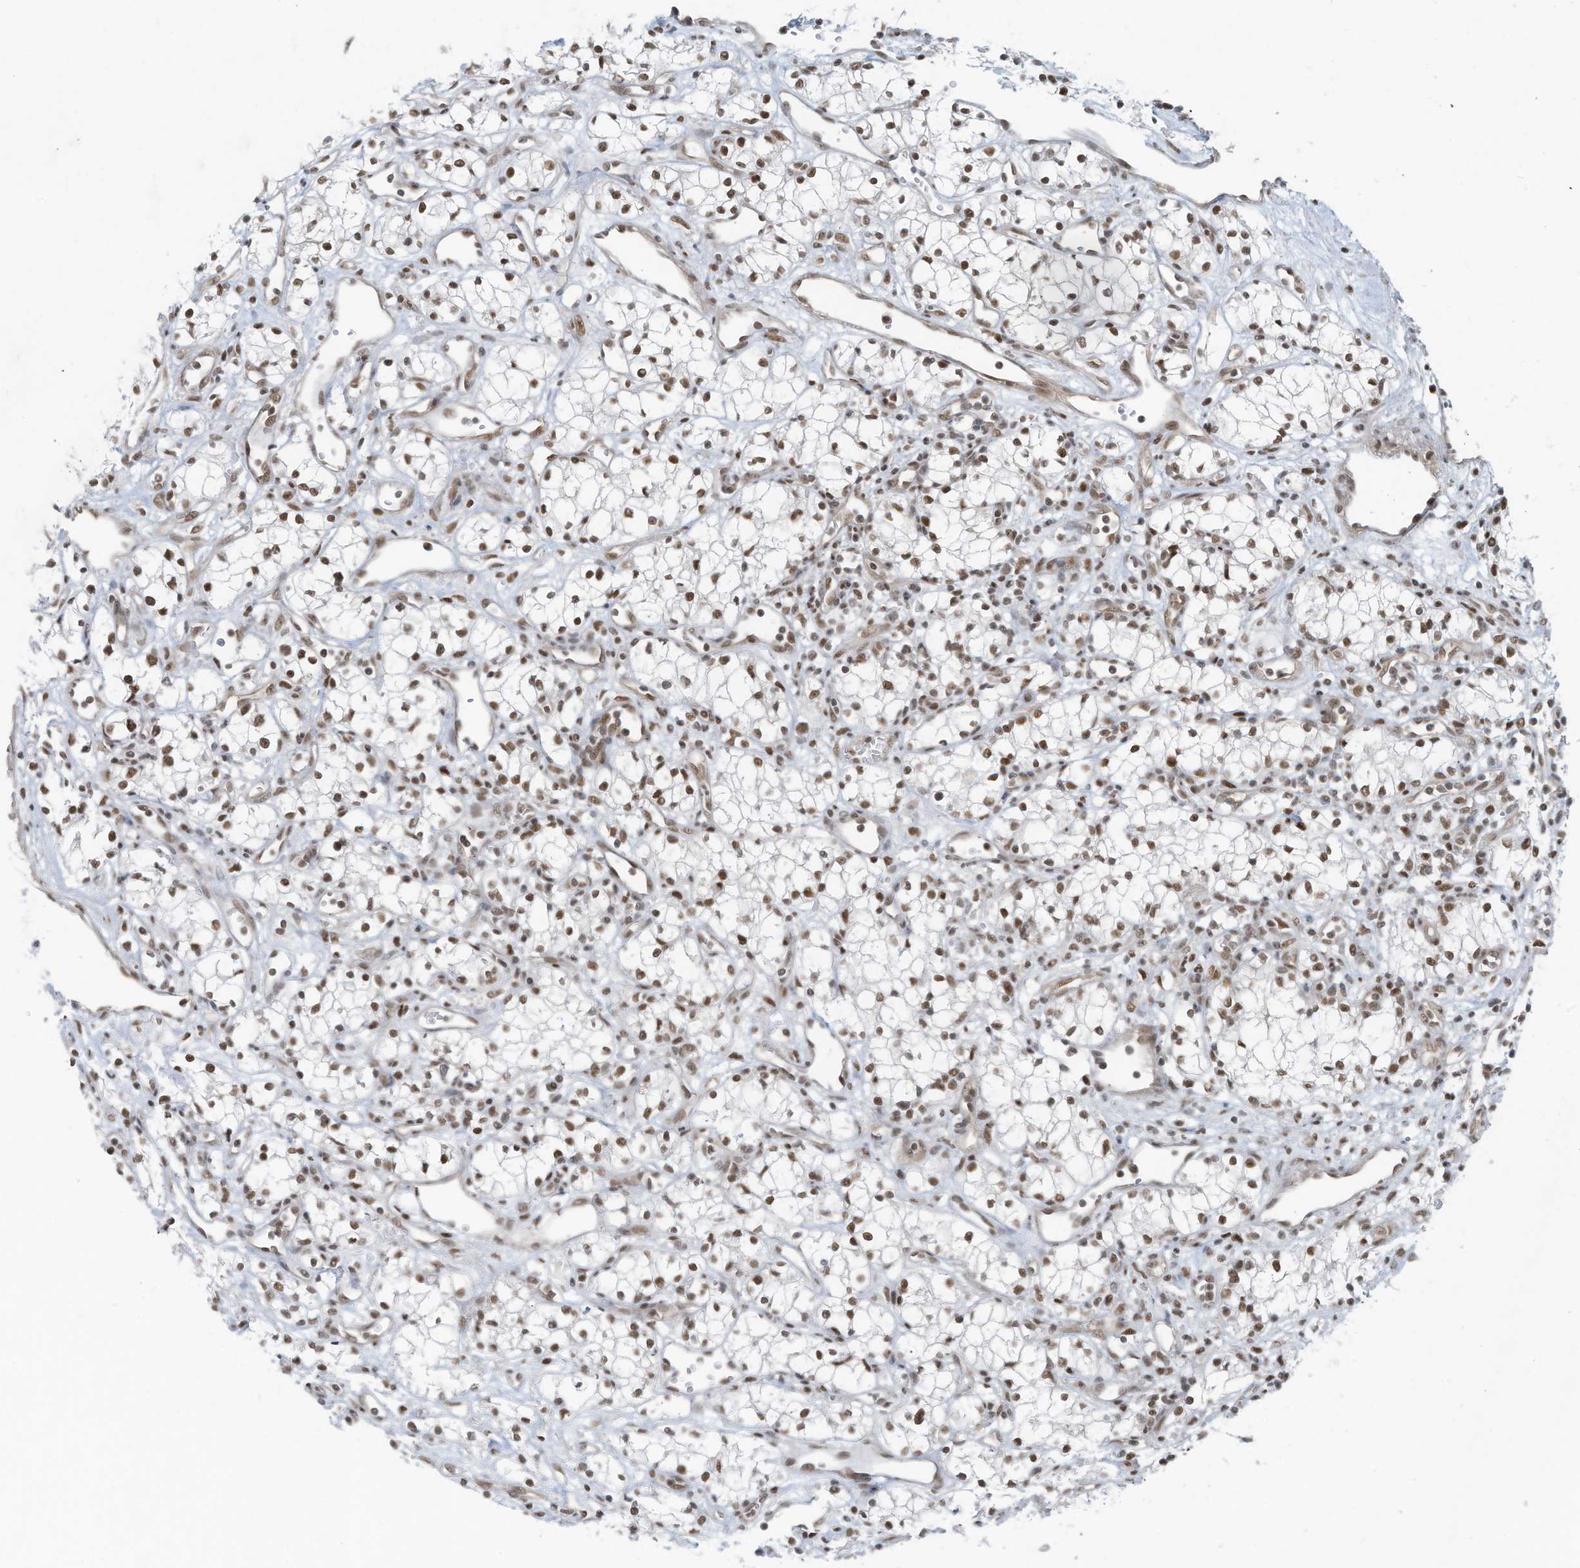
{"staining": {"intensity": "moderate", "quantity": ">75%", "location": "nuclear"}, "tissue": "renal cancer", "cell_type": "Tumor cells", "image_type": "cancer", "snomed": [{"axis": "morphology", "description": "Adenocarcinoma, NOS"}, {"axis": "topography", "description": "Kidney"}], "caption": "A photomicrograph of adenocarcinoma (renal) stained for a protein exhibits moderate nuclear brown staining in tumor cells. (DAB (3,3'-diaminobenzidine) IHC with brightfield microscopy, high magnification).", "gene": "DBR1", "patient": {"sex": "male", "age": 59}}